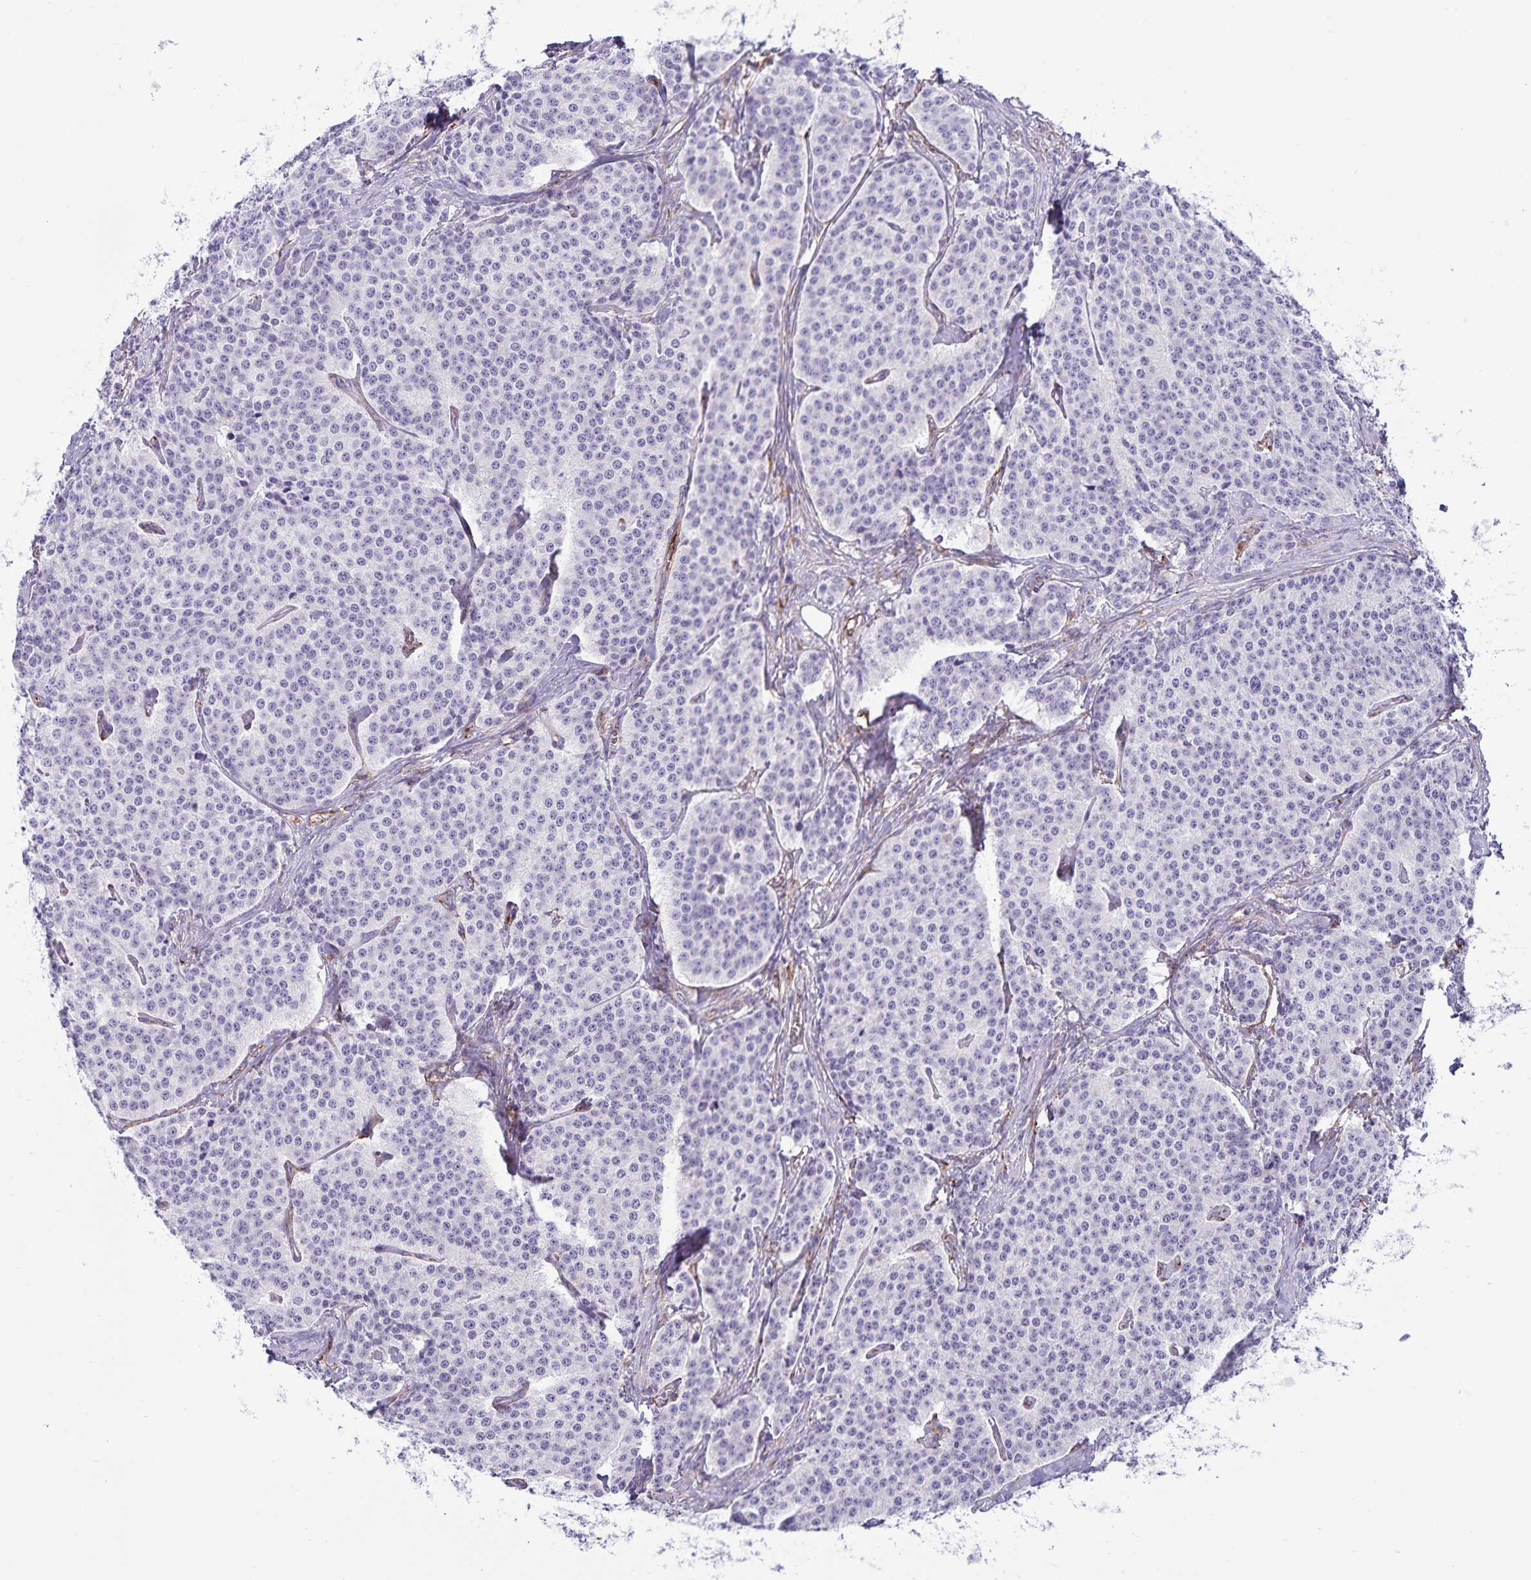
{"staining": {"intensity": "negative", "quantity": "none", "location": "none"}, "tissue": "carcinoid", "cell_type": "Tumor cells", "image_type": "cancer", "snomed": [{"axis": "morphology", "description": "Carcinoid, malignant, NOS"}, {"axis": "topography", "description": "Small intestine"}], "caption": "This histopathology image is of carcinoid stained with immunohistochemistry to label a protein in brown with the nuclei are counter-stained blue. There is no positivity in tumor cells.", "gene": "RCN1", "patient": {"sex": "female", "age": 64}}